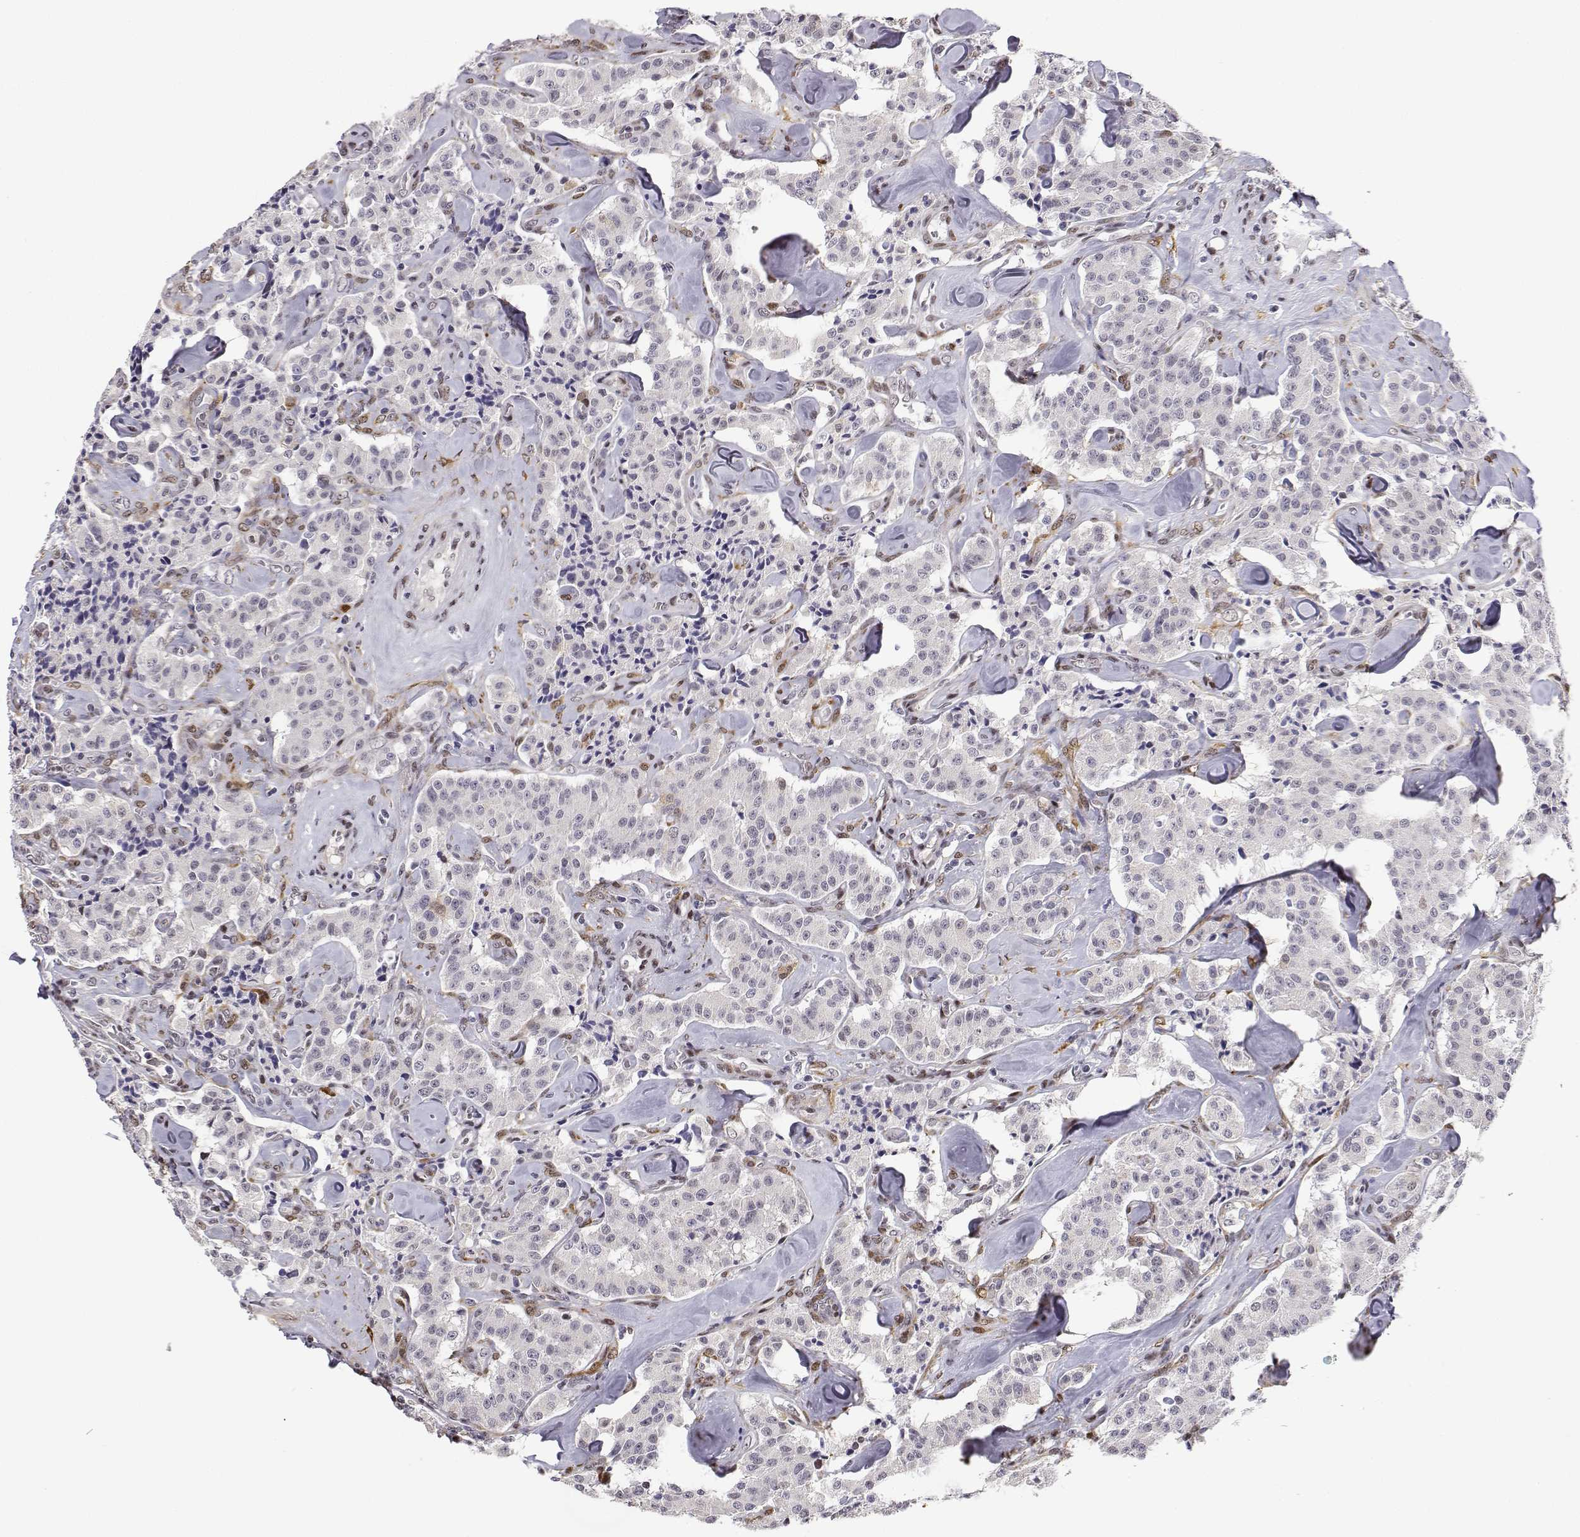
{"staining": {"intensity": "weak", "quantity": "<25%", "location": "nuclear"}, "tissue": "carcinoid", "cell_type": "Tumor cells", "image_type": "cancer", "snomed": [{"axis": "morphology", "description": "Carcinoid, malignant, NOS"}, {"axis": "topography", "description": "Pancreas"}], "caption": "Immunohistochemistry histopathology image of neoplastic tissue: human malignant carcinoid stained with DAB (3,3'-diaminobenzidine) exhibits no significant protein expression in tumor cells. The staining is performed using DAB brown chromogen with nuclei counter-stained in using hematoxylin.", "gene": "PHGDH", "patient": {"sex": "male", "age": 41}}